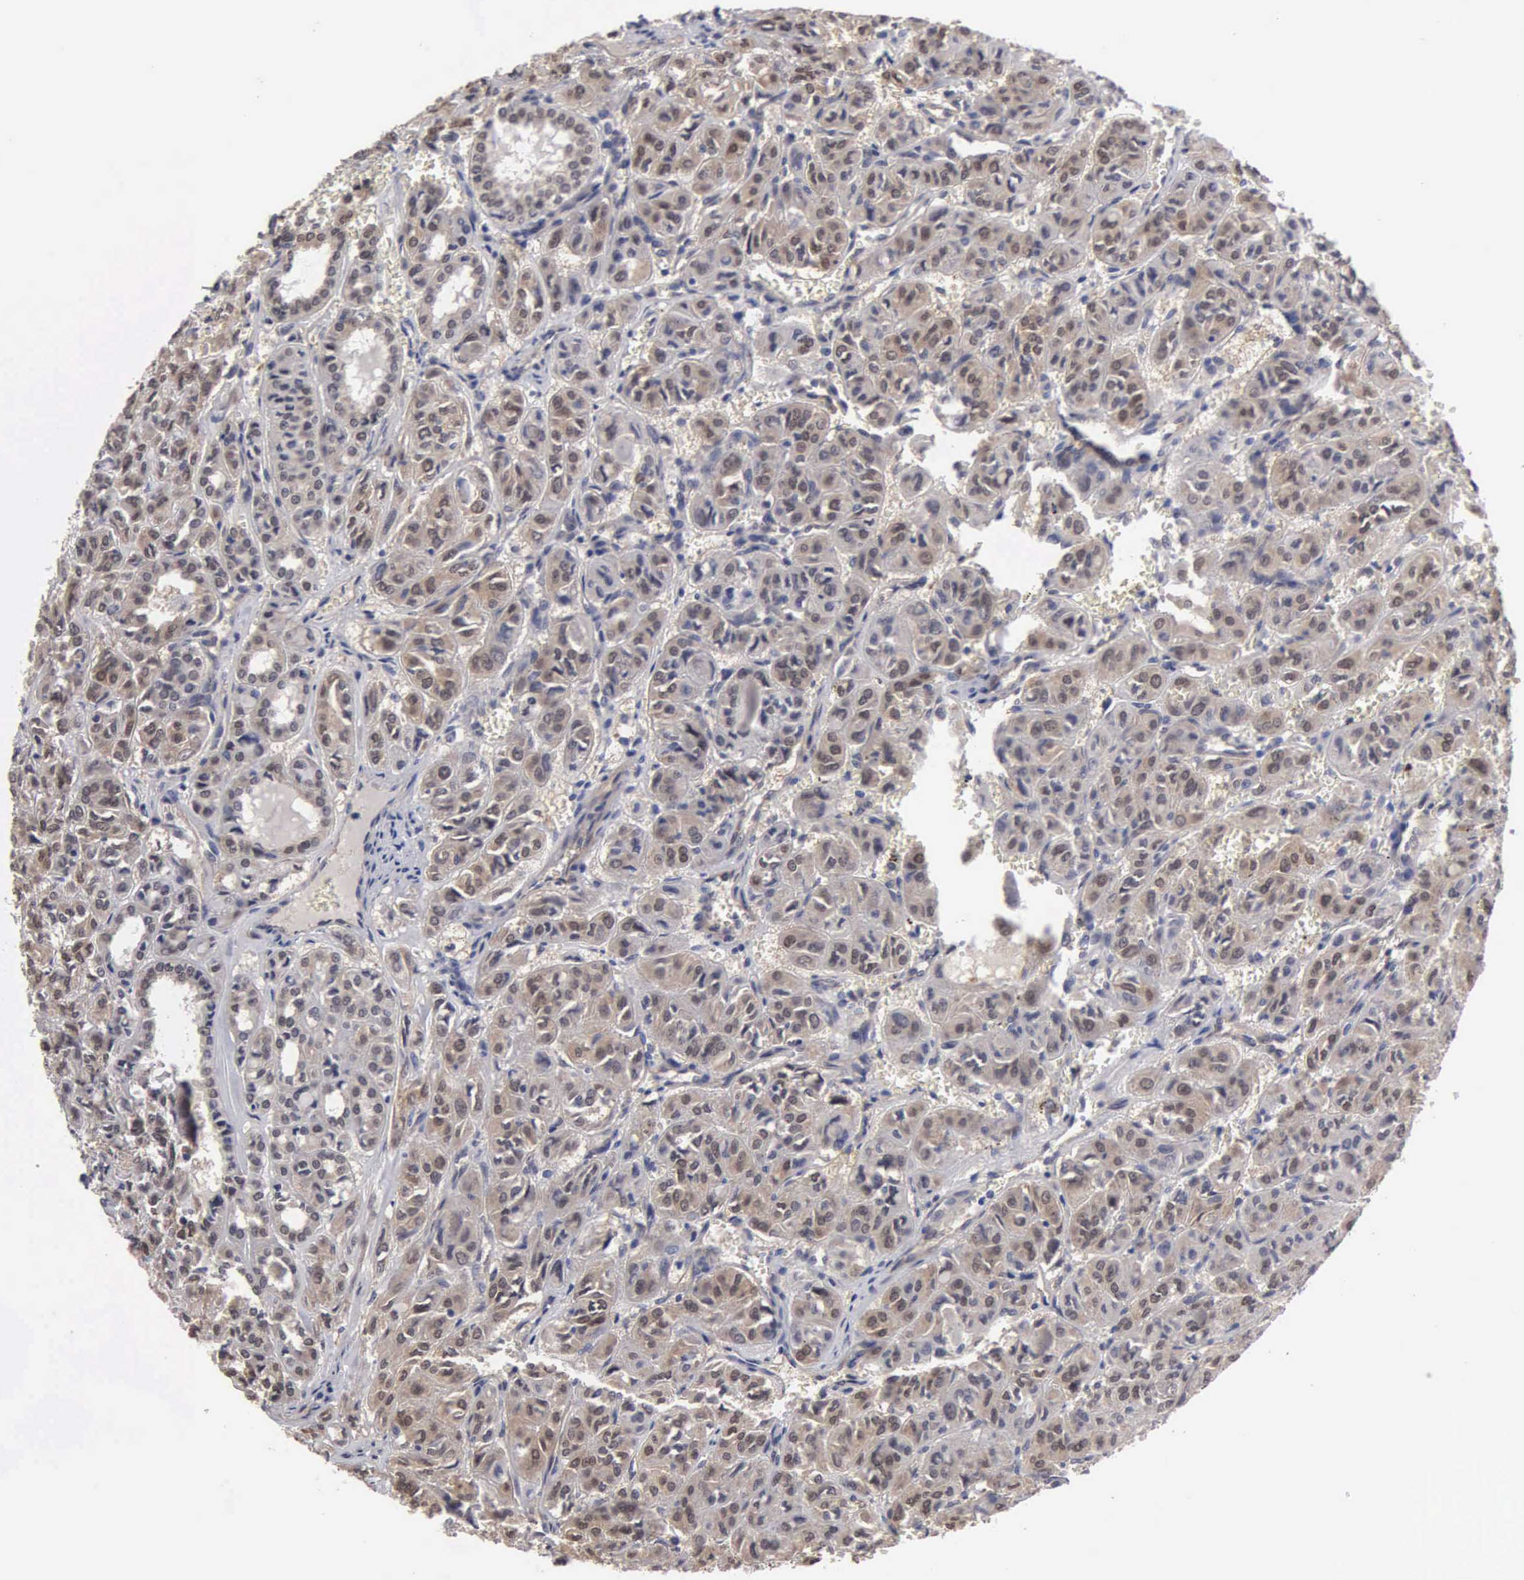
{"staining": {"intensity": "weak", "quantity": "25%-75%", "location": "cytoplasmic/membranous,nuclear"}, "tissue": "thyroid cancer", "cell_type": "Tumor cells", "image_type": "cancer", "snomed": [{"axis": "morphology", "description": "Follicular adenoma carcinoma, NOS"}, {"axis": "topography", "description": "Thyroid gland"}], "caption": "The photomicrograph shows immunohistochemical staining of follicular adenoma carcinoma (thyroid). There is weak cytoplasmic/membranous and nuclear positivity is identified in approximately 25%-75% of tumor cells.", "gene": "ZBTB33", "patient": {"sex": "female", "age": 71}}